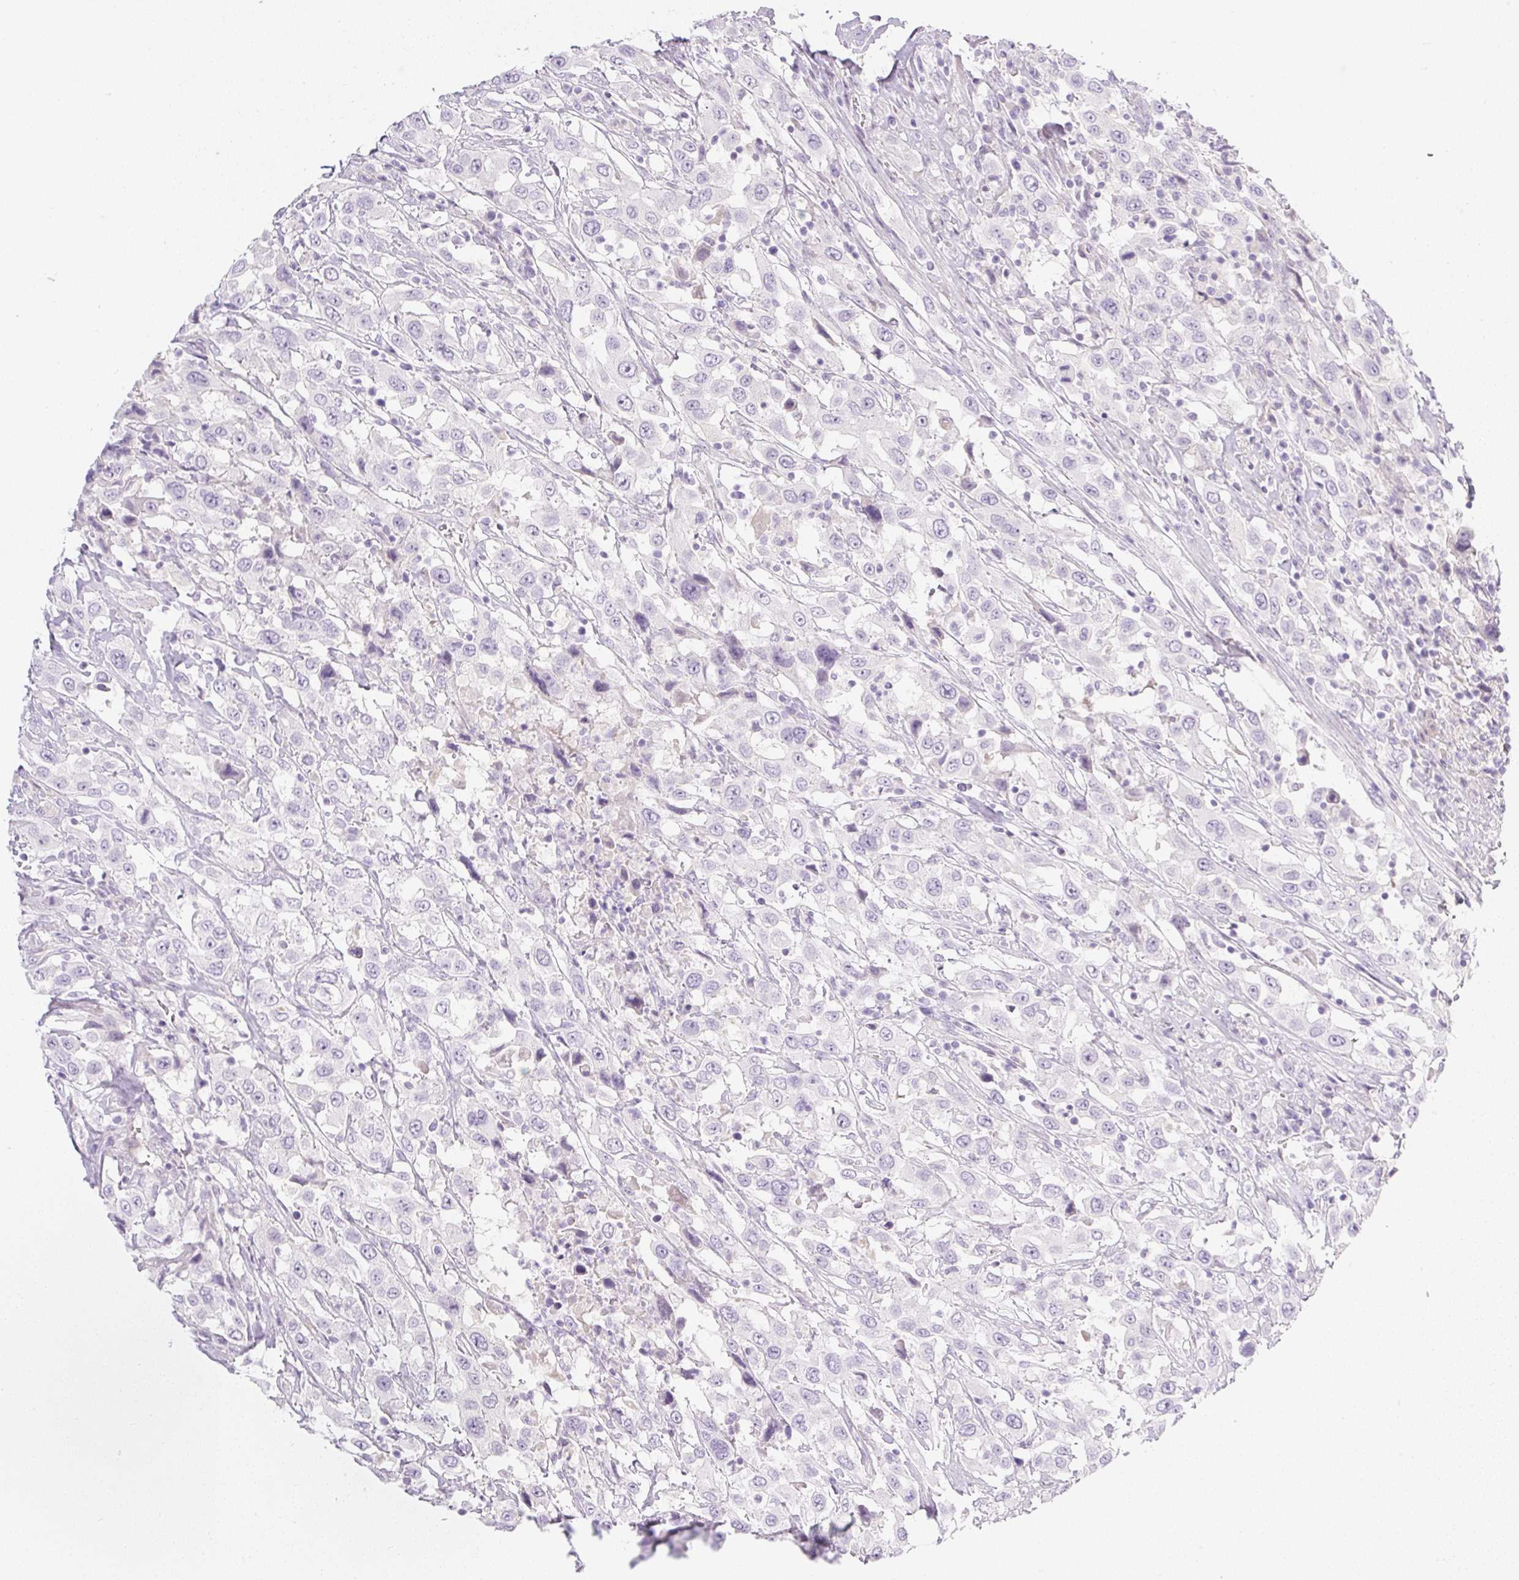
{"staining": {"intensity": "negative", "quantity": "none", "location": "none"}, "tissue": "urothelial cancer", "cell_type": "Tumor cells", "image_type": "cancer", "snomed": [{"axis": "morphology", "description": "Urothelial carcinoma, High grade"}, {"axis": "topography", "description": "Urinary bladder"}], "caption": "There is no significant staining in tumor cells of urothelial cancer. (DAB (3,3'-diaminobenzidine) immunohistochemistry, high magnification).", "gene": "MIA2", "patient": {"sex": "male", "age": 61}}